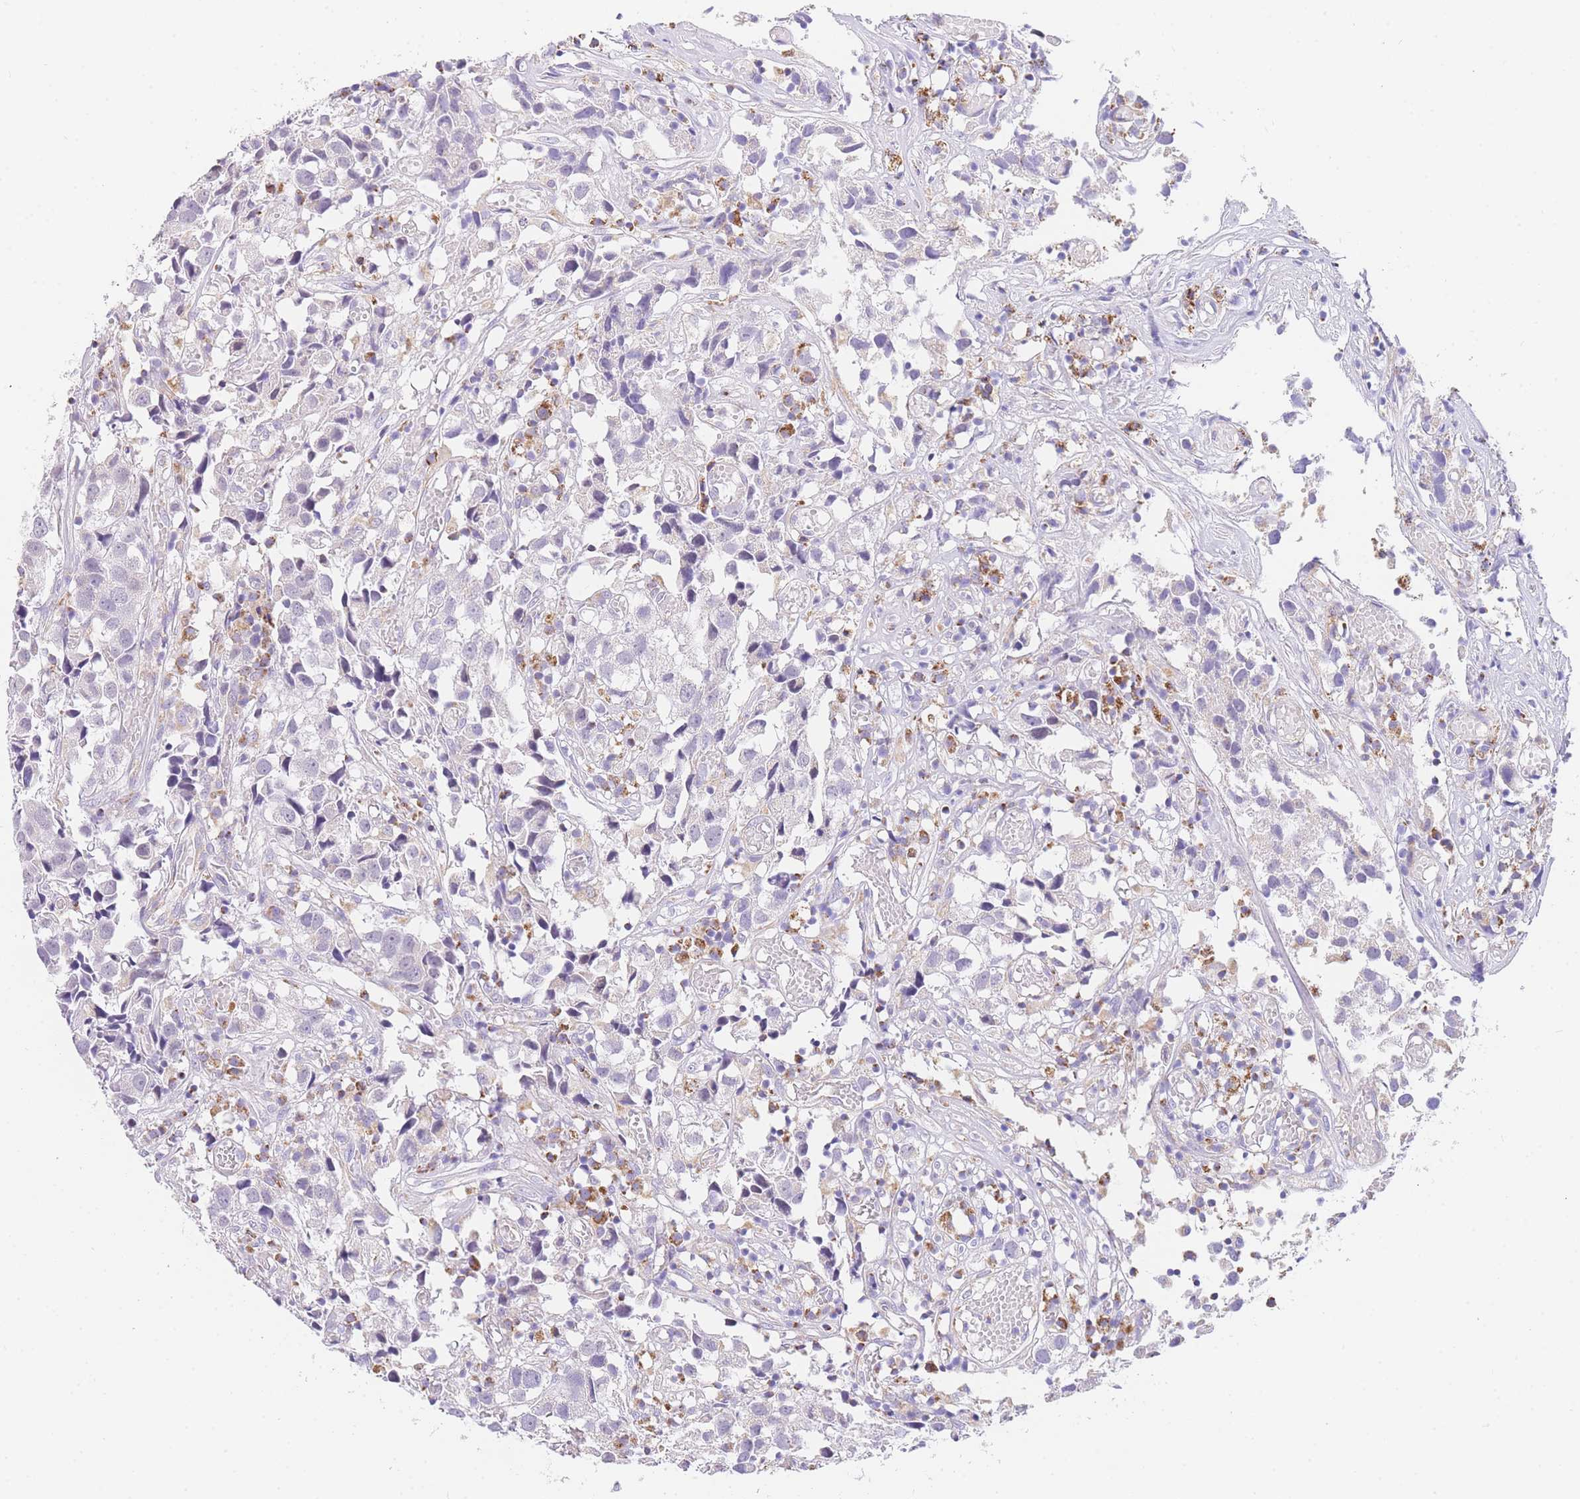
{"staining": {"intensity": "negative", "quantity": "none", "location": "none"}, "tissue": "urothelial cancer", "cell_type": "Tumor cells", "image_type": "cancer", "snomed": [{"axis": "morphology", "description": "Urothelial carcinoma, High grade"}, {"axis": "topography", "description": "Urinary bladder"}], "caption": "Tumor cells show no significant staining in urothelial cancer.", "gene": "NKD2", "patient": {"sex": "female", "age": 75}}